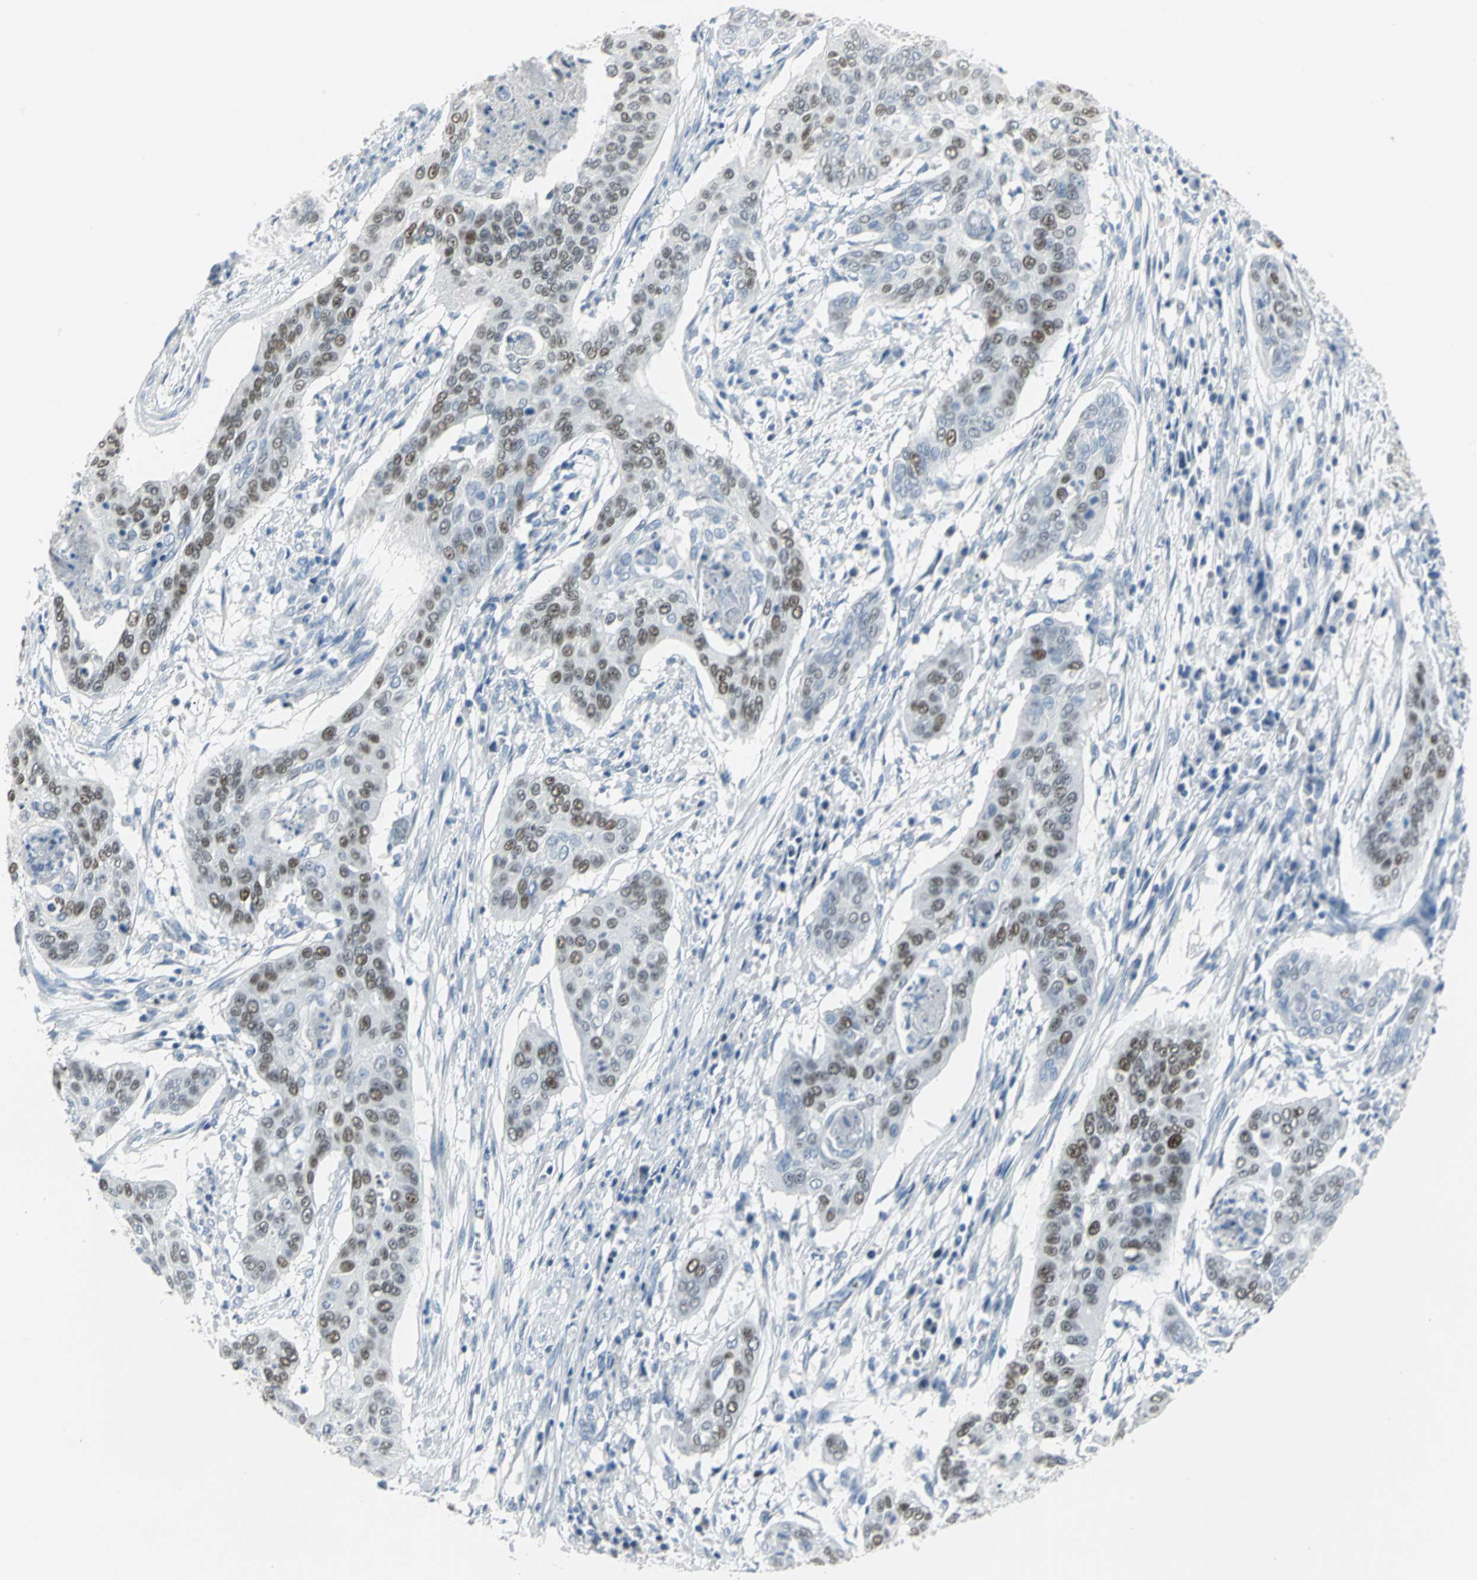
{"staining": {"intensity": "moderate", "quantity": ">75%", "location": "cytoplasmic/membranous"}, "tissue": "cervical cancer", "cell_type": "Tumor cells", "image_type": "cancer", "snomed": [{"axis": "morphology", "description": "Squamous cell carcinoma, NOS"}, {"axis": "topography", "description": "Cervix"}], "caption": "There is medium levels of moderate cytoplasmic/membranous expression in tumor cells of squamous cell carcinoma (cervical), as demonstrated by immunohistochemical staining (brown color).", "gene": "MCM3", "patient": {"sex": "female", "age": 39}}